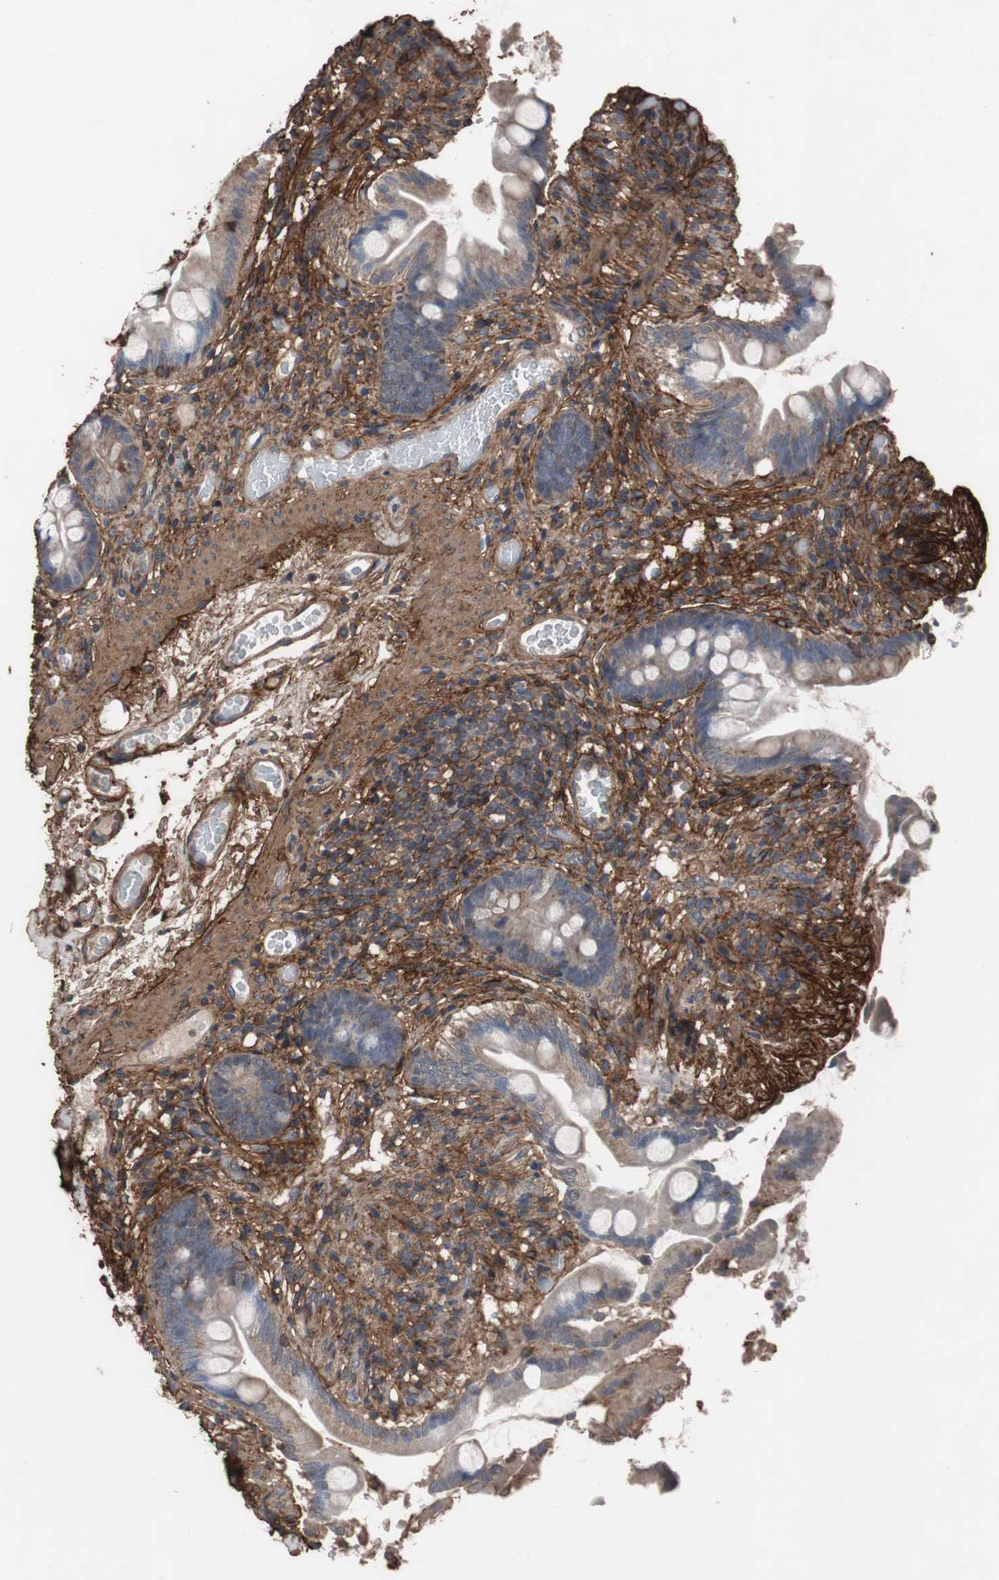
{"staining": {"intensity": "weak", "quantity": ">75%", "location": "cytoplasmic/membranous"}, "tissue": "small intestine", "cell_type": "Glandular cells", "image_type": "normal", "snomed": [{"axis": "morphology", "description": "Normal tissue, NOS"}, {"axis": "topography", "description": "Small intestine"}], "caption": "Weak cytoplasmic/membranous expression for a protein is identified in approximately >75% of glandular cells of unremarkable small intestine using IHC.", "gene": "COL6A2", "patient": {"sex": "female", "age": 56}}